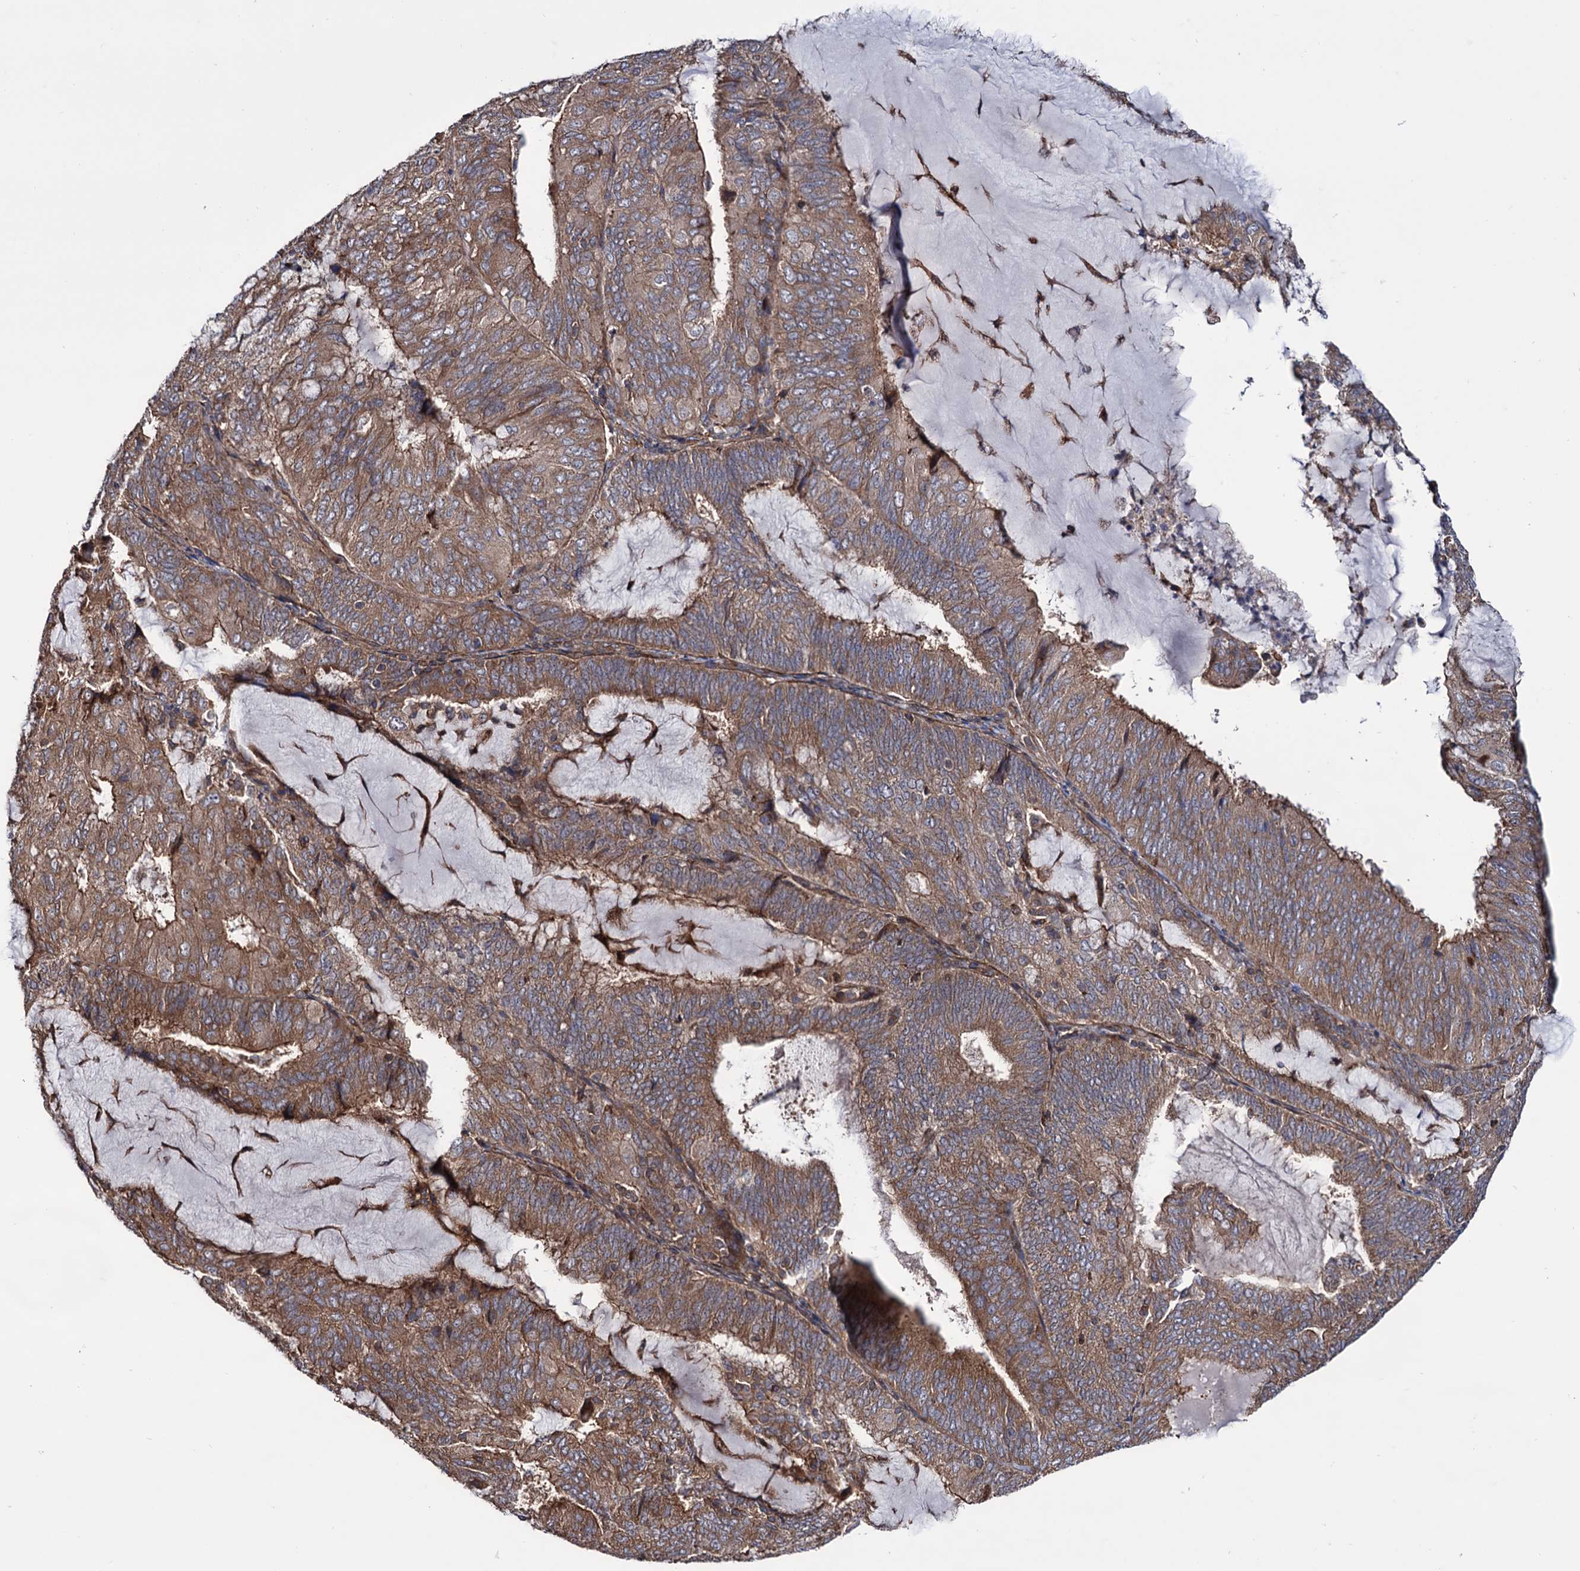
{"staining": {"intensity": "moderate", "quantity": ">75%", "location": "cytoplasmic/membranous"}, "tissue": "endometrial cancer", "cell_type": "Tumor cells", "image_type": "cancer", "snomed": [{"axis": "morphology", "description": "Adenocarcinoma, NOS"}, {"axis": "topography", "description": "Endometrium"}], "caption": "Human endometrial cancer stained with a protein marker shows moderate staining in tumor cells.", "gene": "FERMT2", "patient": {"sex": "female", "age": 81}}